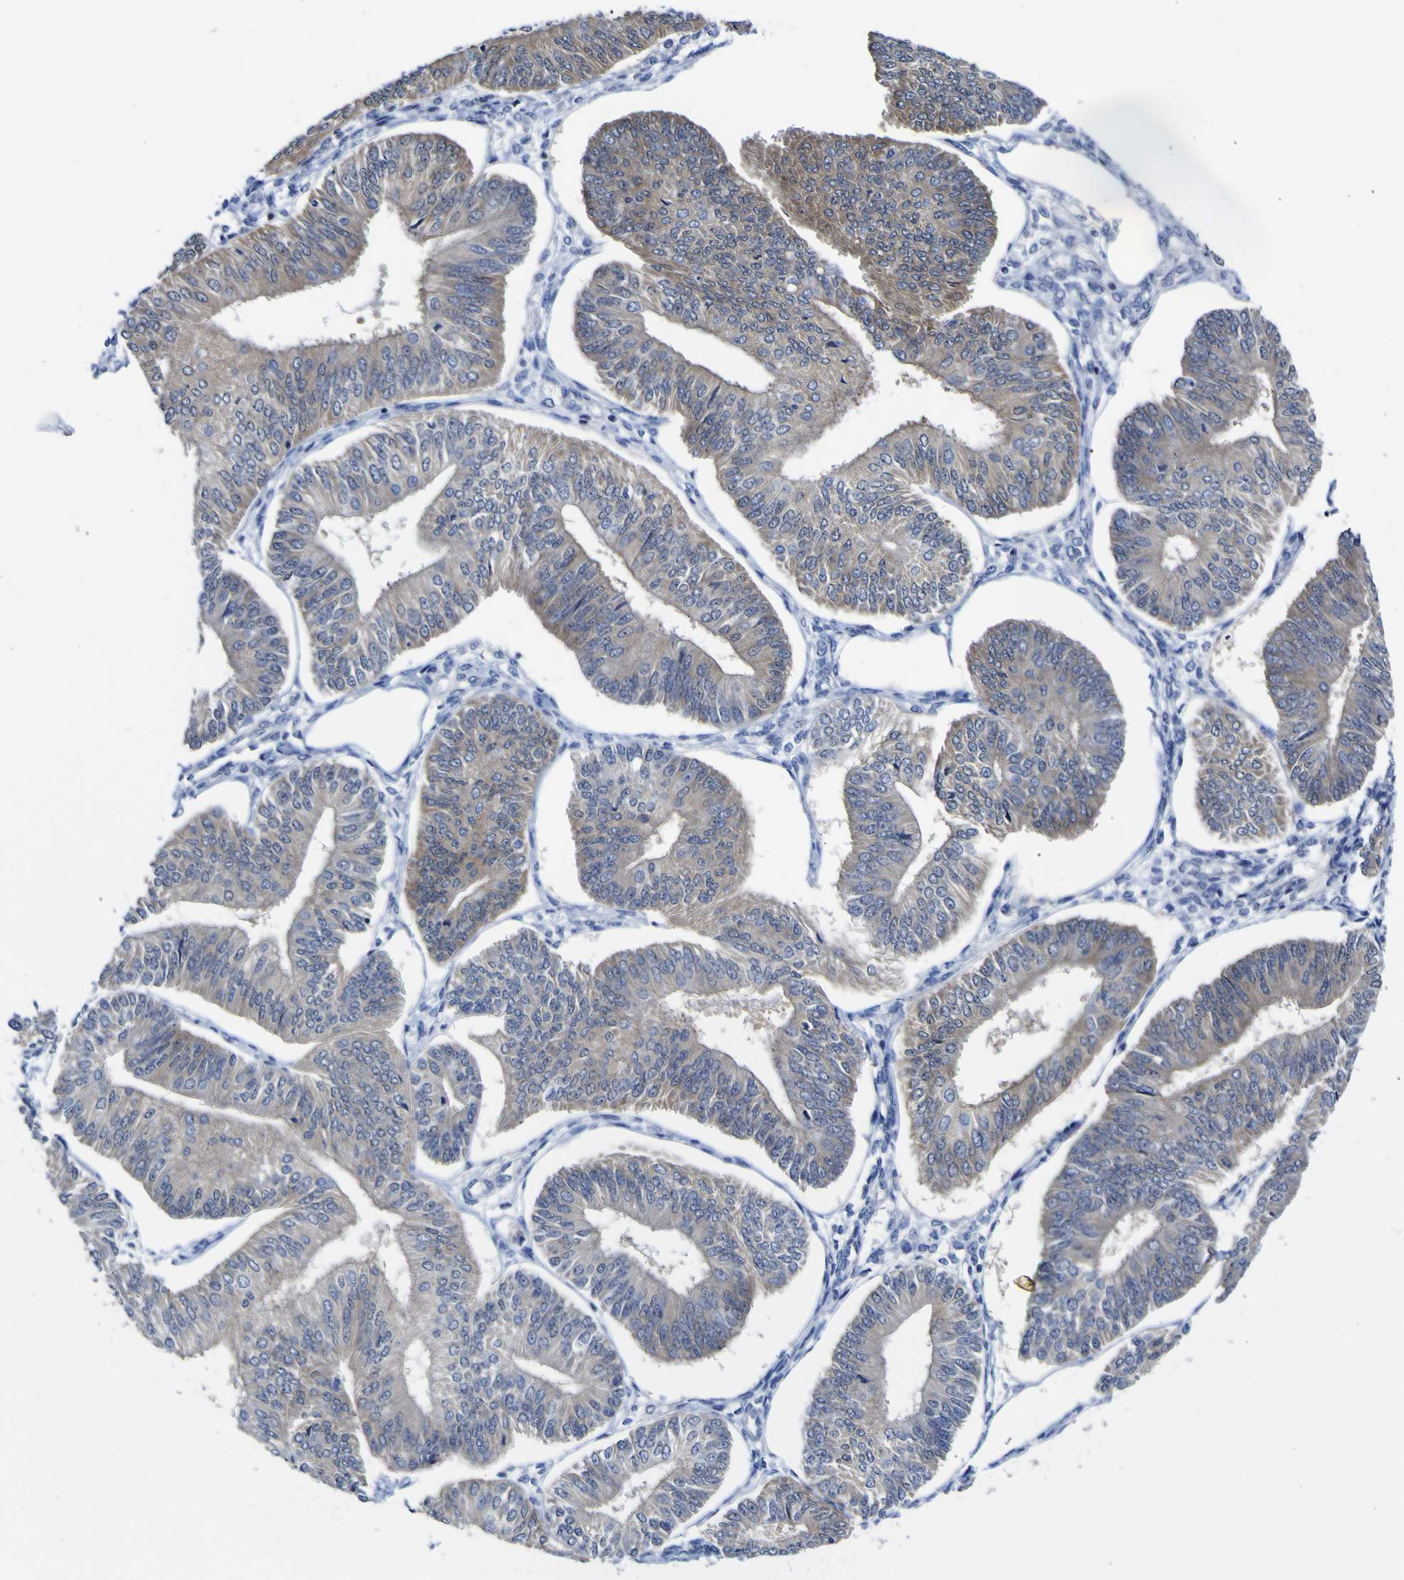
{"staining": {"intensity": "weak", "quantity": ">75%", "location": "cytoplasmic/membranous"}, "tissue": "endometrial cancer", "cell_type": "Tumor cells", "image_type": "cancer", "snomed": [{"axis": "morphology", "description": "Adenocarcinoma, NOS"}, {"axis": "topography", "description": "Endometrium"}], "caption": "IHC (DAB (3,3'-diaminobenzidine)) staining of human endometrial cancer shows weak cytoplasmic/membranous protein expression in about >75% of tumor cells. The protein of interest is shown in brown color, while the nuclei are stained blue.", "gene": "CASP6", "patient": {"sex": "female", "age": 58}}